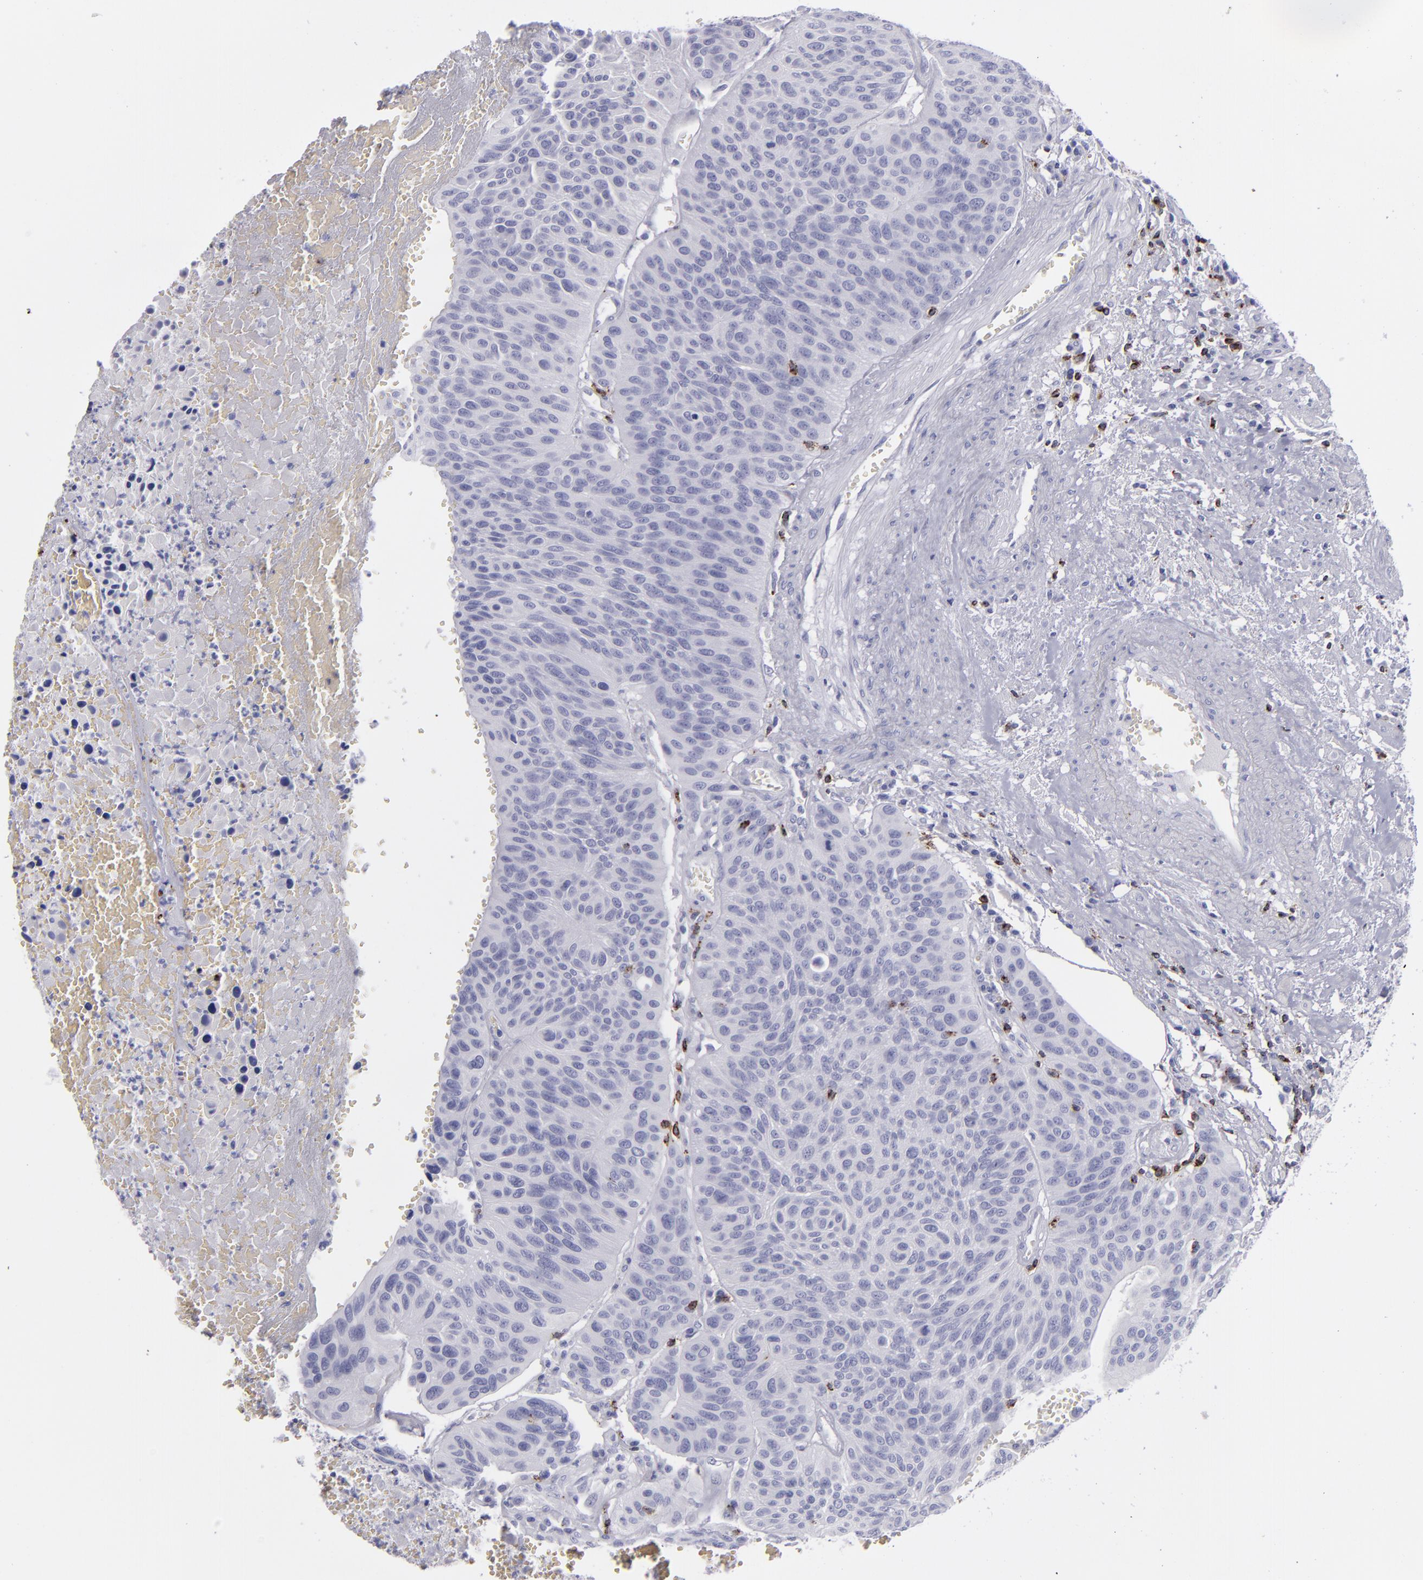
{"staining": {"intensity": "negative", "quantity": "none", "location": "none"}, "tissue": "urothelial cancer", "cell_type": "Tumor cells", "image_type": "cancer", "snomed": [{"axis": "morphology", "description": "Urothelial carcinoma, High grade"}, {"axis": "topography", "description": "Urinary bladder"}], "caption": "This is an IHC histopathology image of human high-grade urothelial carcinoma. There is no positivity in tumor cells.", "gene": "CD2", "patient": {"sex": "male", "age": 66}}